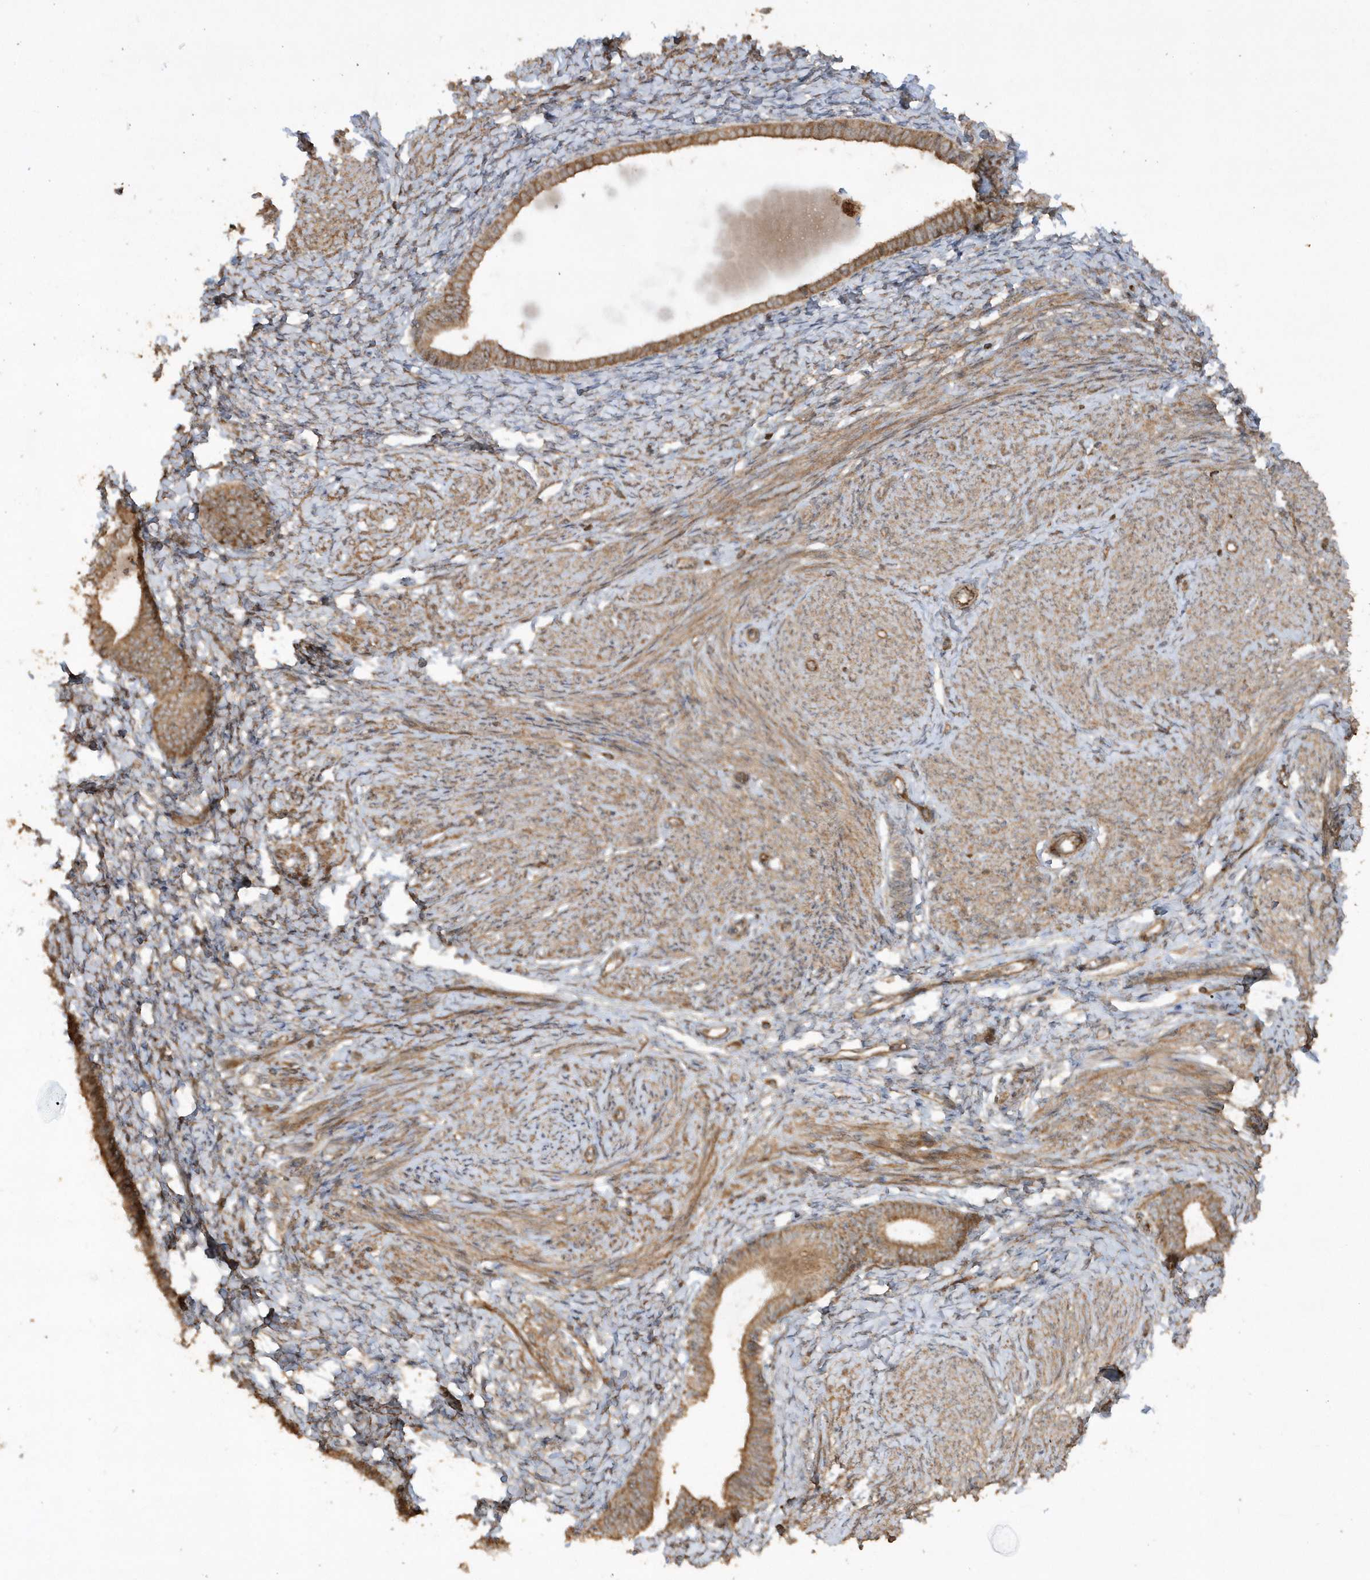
{"staining": {"intensity": "moderate", "quantity": ">75%", "location": "cytoplasmic/membranous"}, "tissue": "endometrium", "cell_type": "Cells in endometrial stroma", "image_type": "normal", "snomed": [{"axis": "morphology", "description": "Normal tissue, NOS"}, {"axis": "topography", "description": "Endometrium"}], "caption": "Immunohistochemistry (DAB (3,3'-diaminobenzidine)) staining of unremarkable endometrium shows moderate cytoplasmic/membranous protein expression in about >75% of cells in endometrial stroma.", "gene": "AVPI1", "patient": {"sex": "female", "age": 72}}